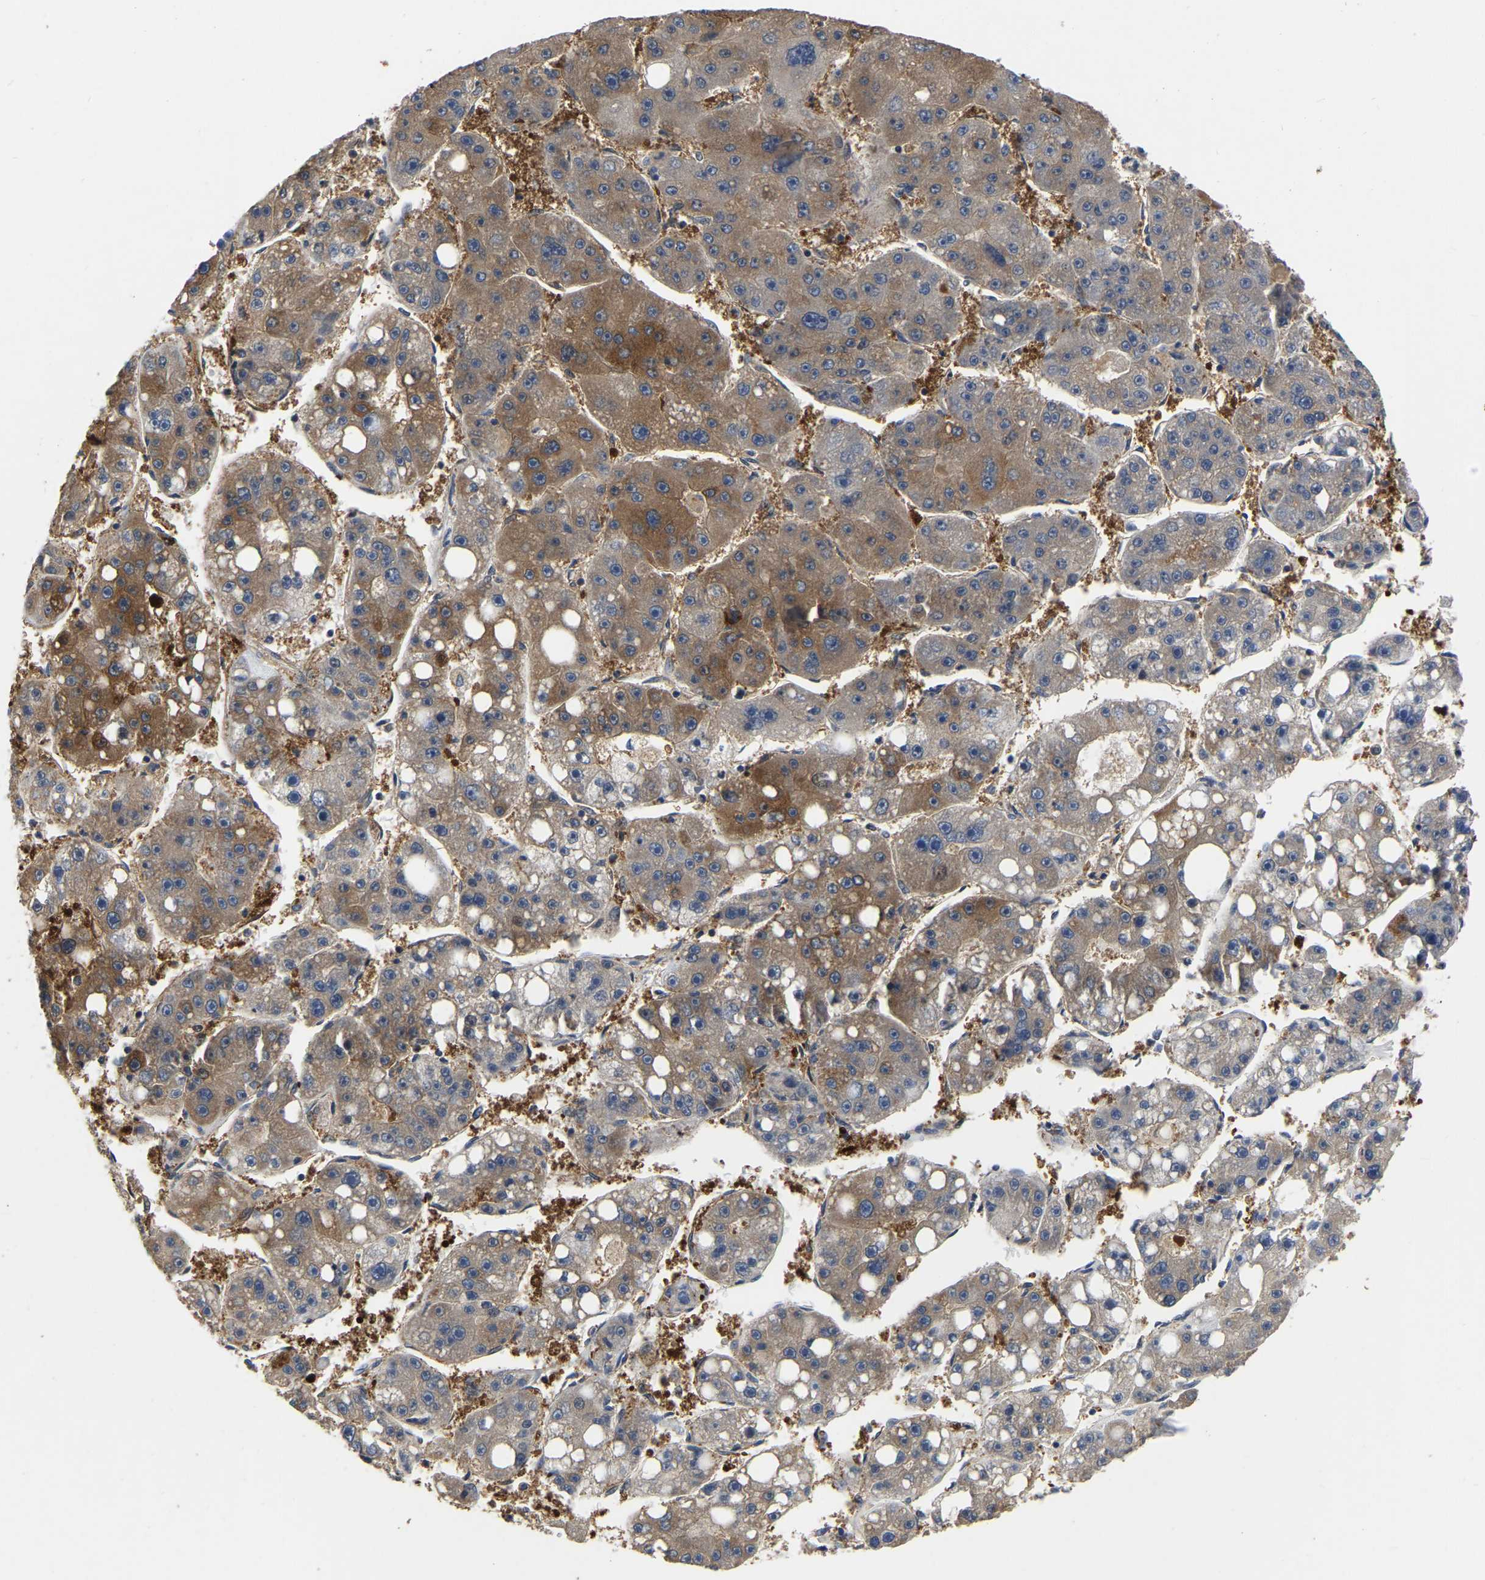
{"staining": {"intensity": "moderate", "quantity": "25%-75%", "location": "cytoplasmic/membranous"}, "tissue": "liver cancer", "cell_type": "Tumor cells", "image_type": "cancer", "snomed": [{"axis": "morphology", "description": "Carcinoma, Hepatocellular, NOS"}, {"axis": "topography", "description": "Liver"}], "caption": "Immunohistochemistry (IHC) (DAB (3,3'-diaminobenzidine)) staining of hepatocellular carcinoma (liver) reveals moderate cytoplasmic/membranous protein positivity in about 25%-75% of tumor cells.", "gene": "GARS1", "patient": {"sex": "female", "age": 61}}